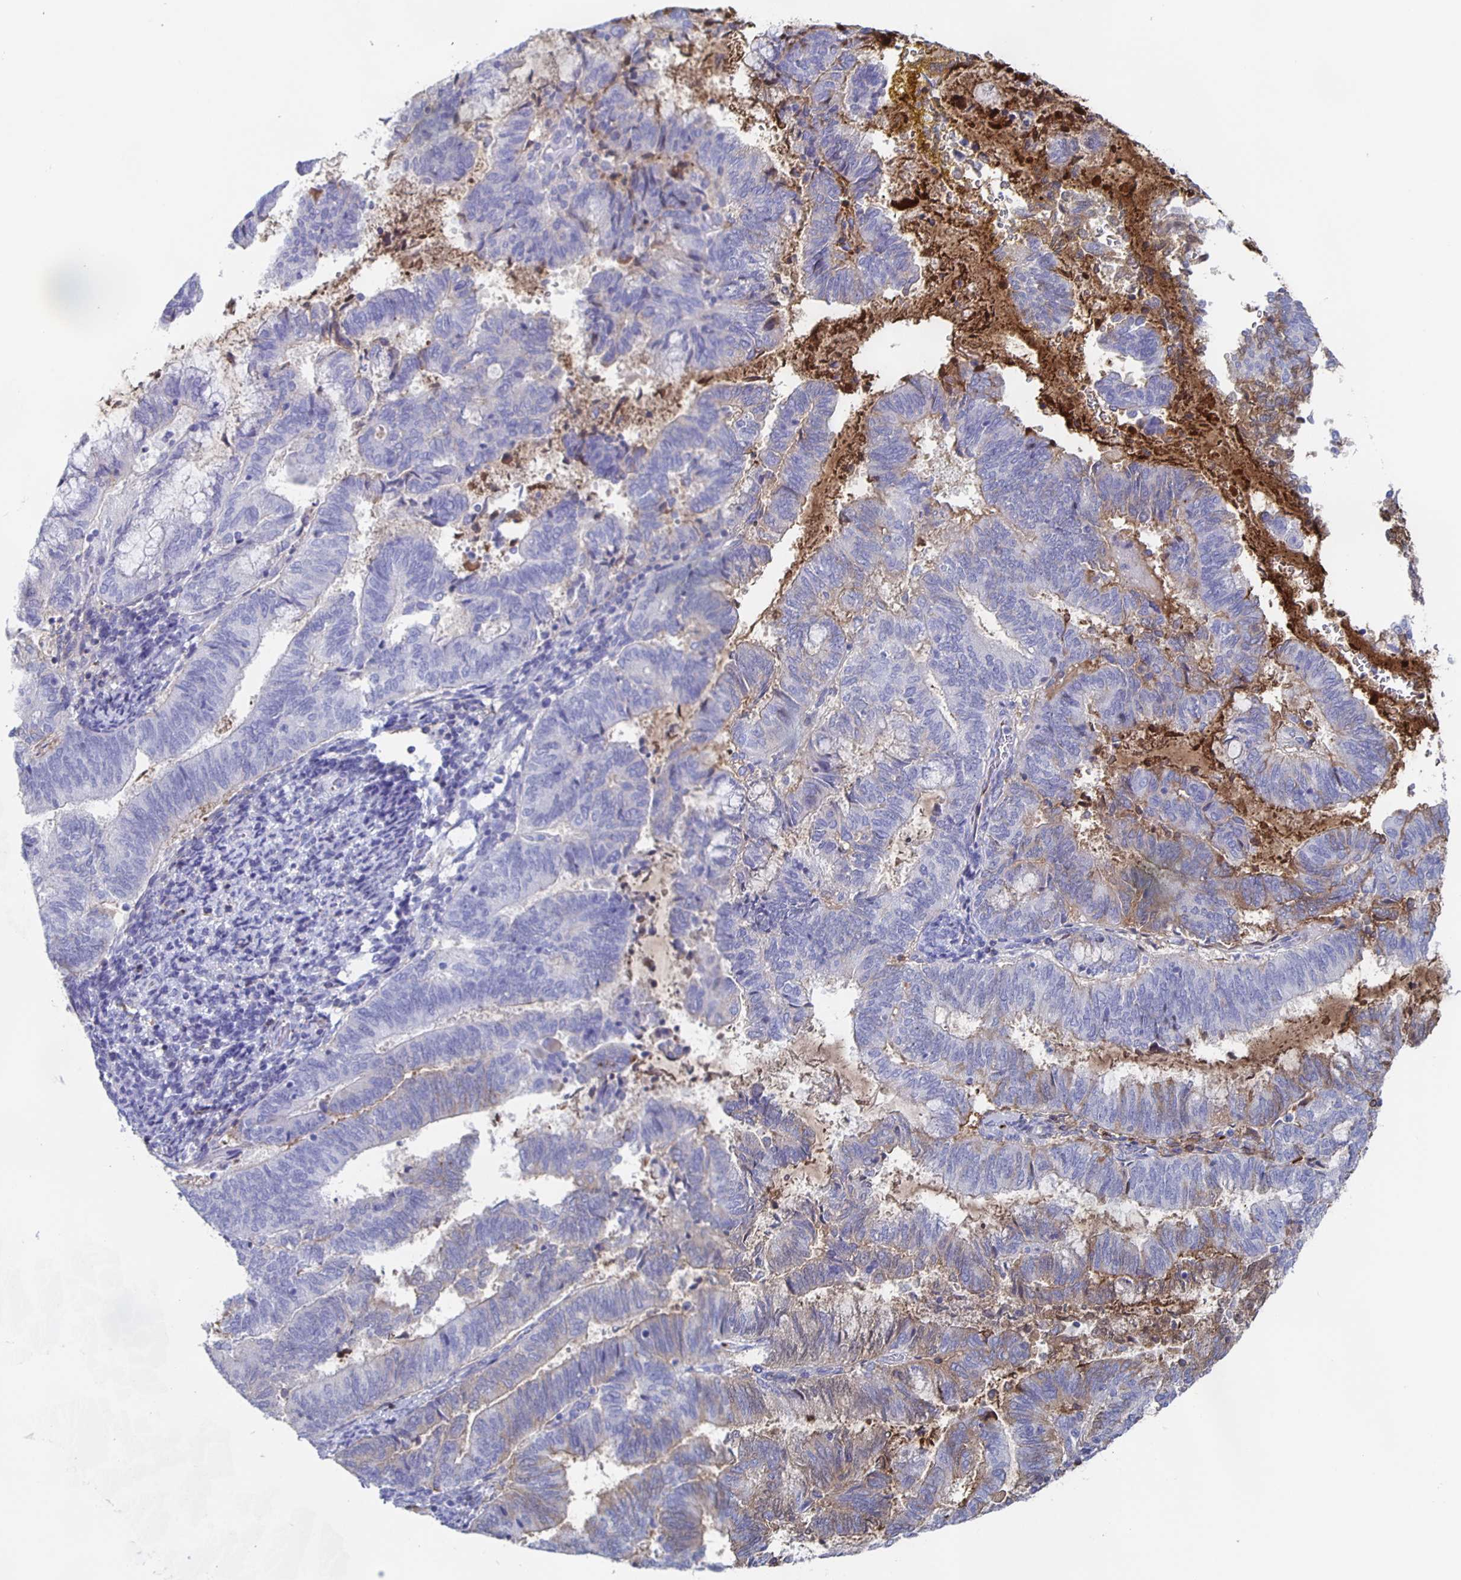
{"staining": {"intensity": "weak", "quantity": "<25%", "location": "cytoplasmic/membranous"}, "tissue": "endometrial cancer", "cell_type": "Tumor cells", "image_type": "cancer", "snomed": [{"axis": "morphology", "description": "Adenocarcinoma, NOS"}, {"axis": "topography", "description": "Endometrium"}], "caption": "DAB (3,3'-diaminobenzidine) immunohistochemical staining of human endometrial cancer exhibits no significant positivity in tumor cells.", "gene": "FGA", "patient": {"sex": "female", "age": 65}}